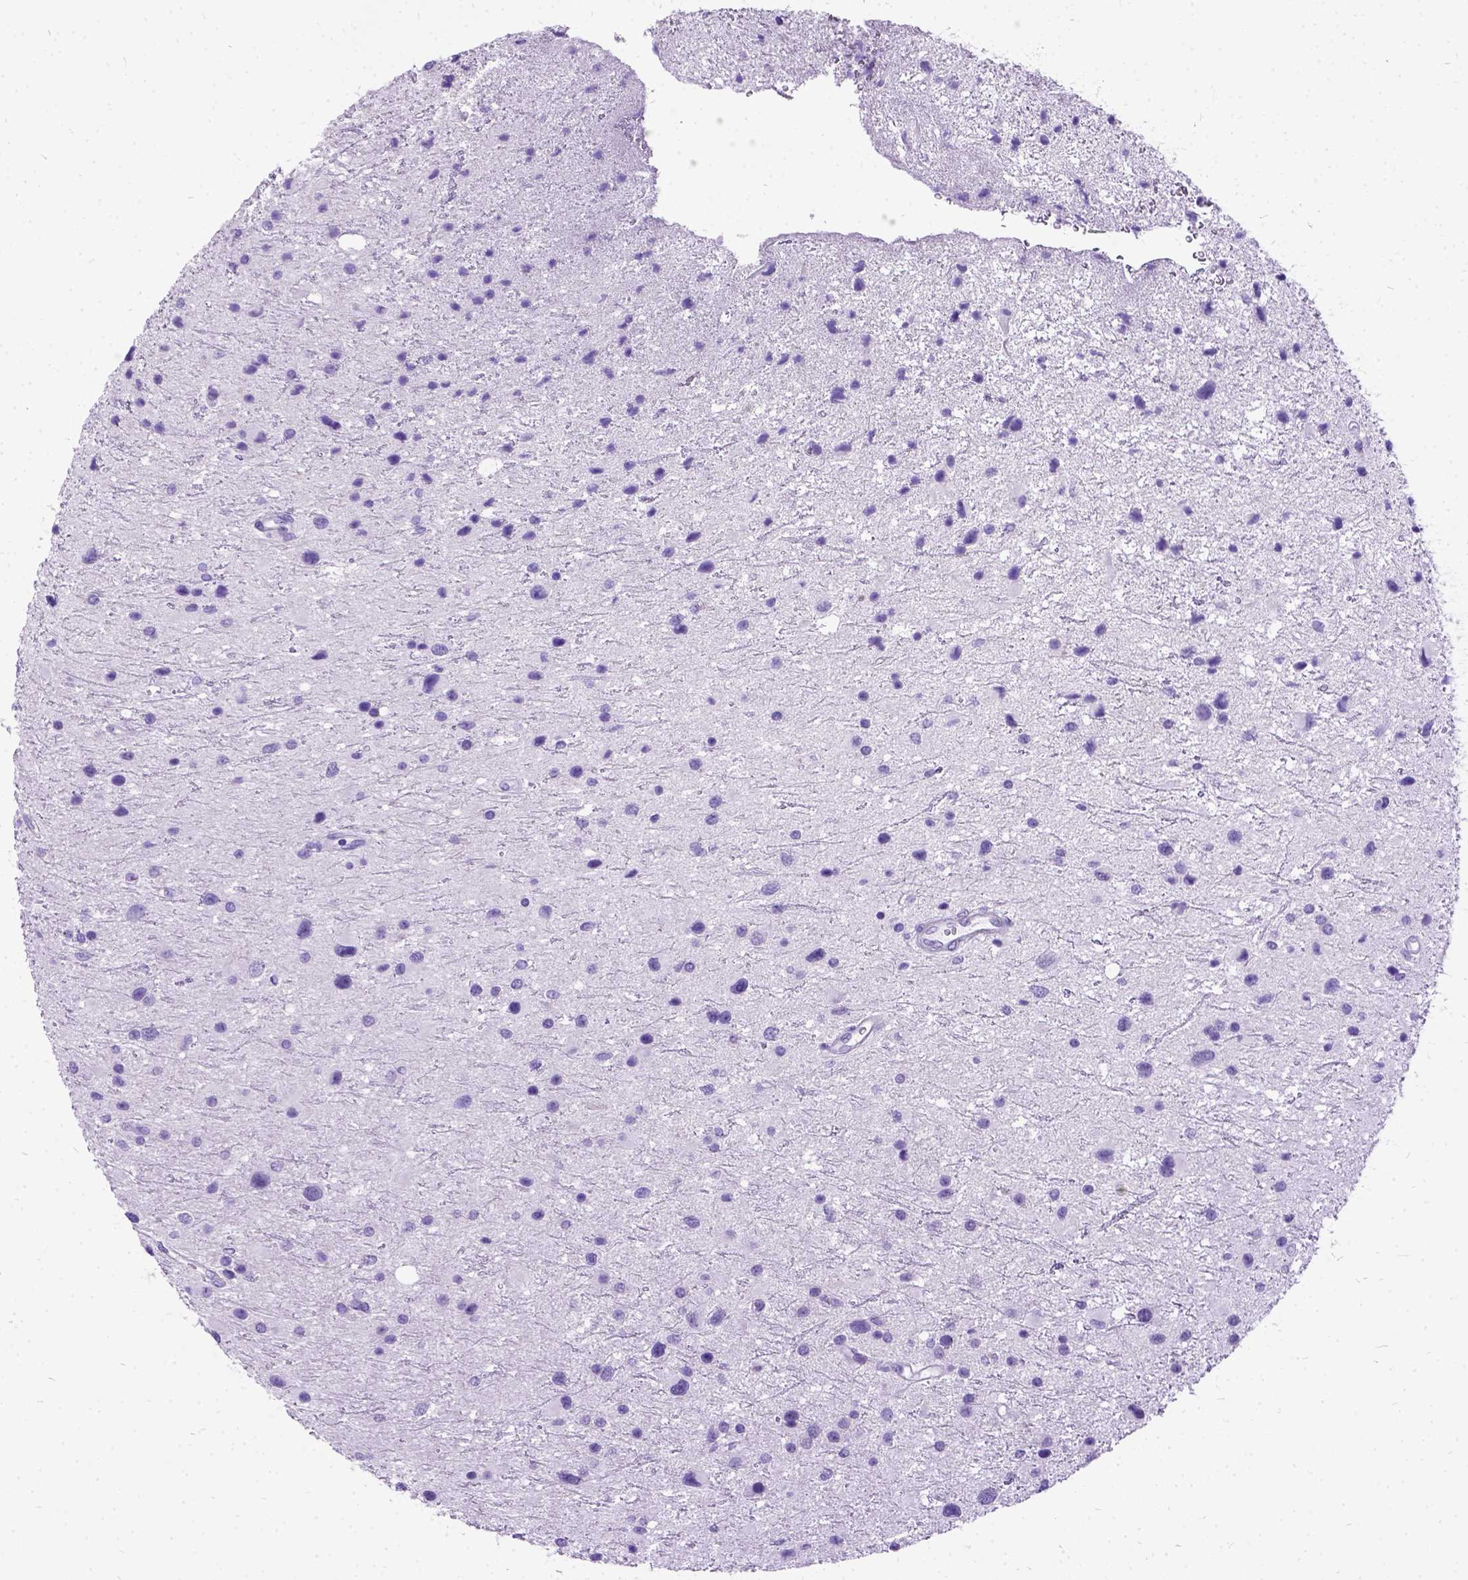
{"staining": {"intensity": "negative", "quantity": "none", "location": "none"}, "tissue": "glioma", "cell_type": "Tumor cells", "image_type": "cancer", "snomed": [{"axis": "morphology", "description": "Glioma, malignant, Low grade"}, {"axis": "topography", "description": "Brain"}], "caption": "This is an immunohistochemistry (IHC) photomicrograph of malignant glioma (low-grade). There is no positivity in tumor cells.", "gene": "PRG2", "patient": {"sex": "female", "age": 32}}